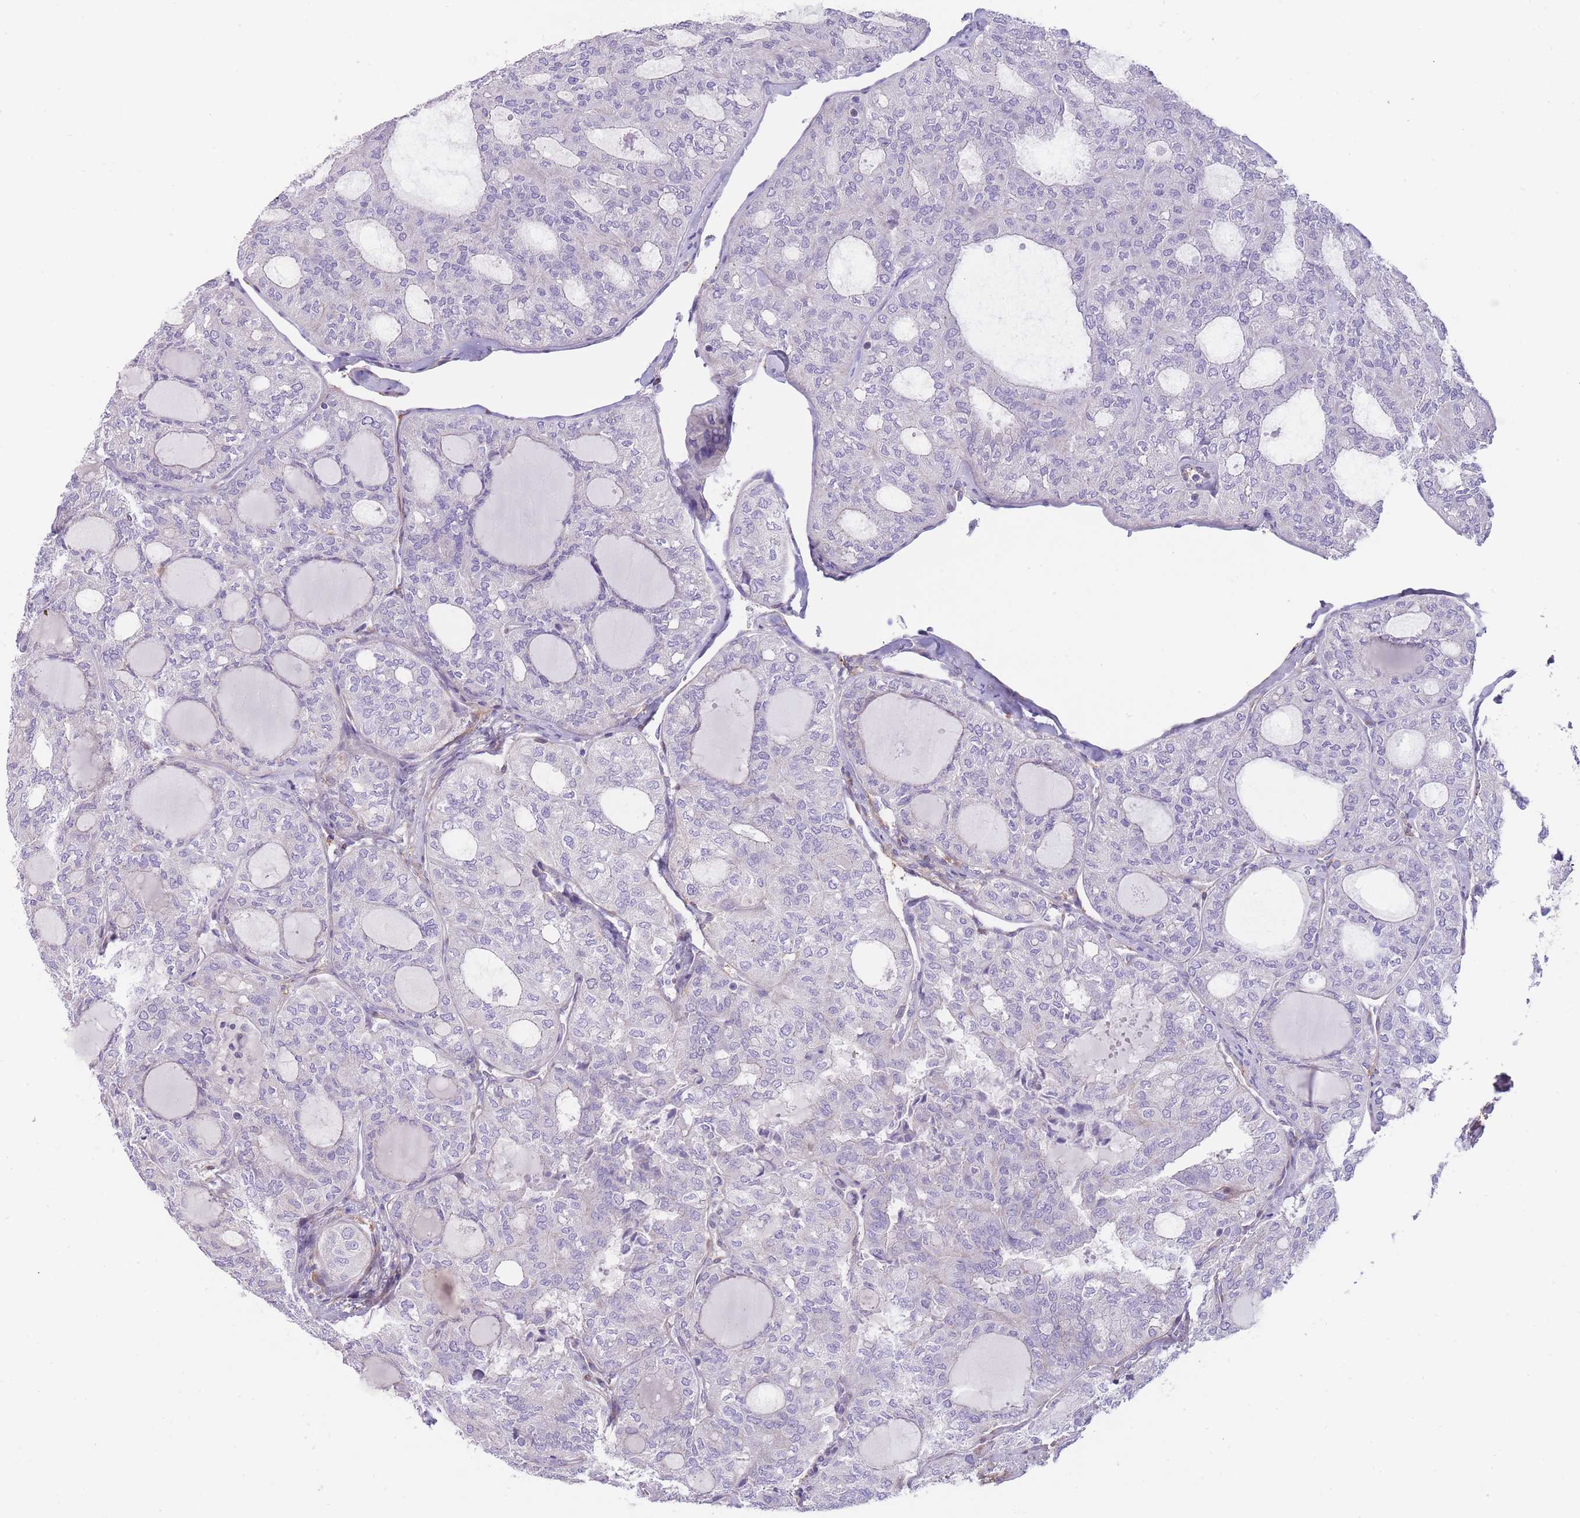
{"staining": {"intensity": "negative", "quantity": "none", "location": "none"}, "tissue": "thyroid cancer", "cell_type": "Tumor cells", "image_type": "cancer", "snomed": [{"axis": "morphology", "description": "Follicular adenoma carcinoma, NOS"}, {"axis": "topography", "description": "Thyroid gland"}], "caption": "Follicular adenoma carcinoma (thyroid) was stained to show a protein in brown. There is no significant expression in tumor cells.", "gene": "OR11H12", "patient": {"sex": "male", "age": 75}}